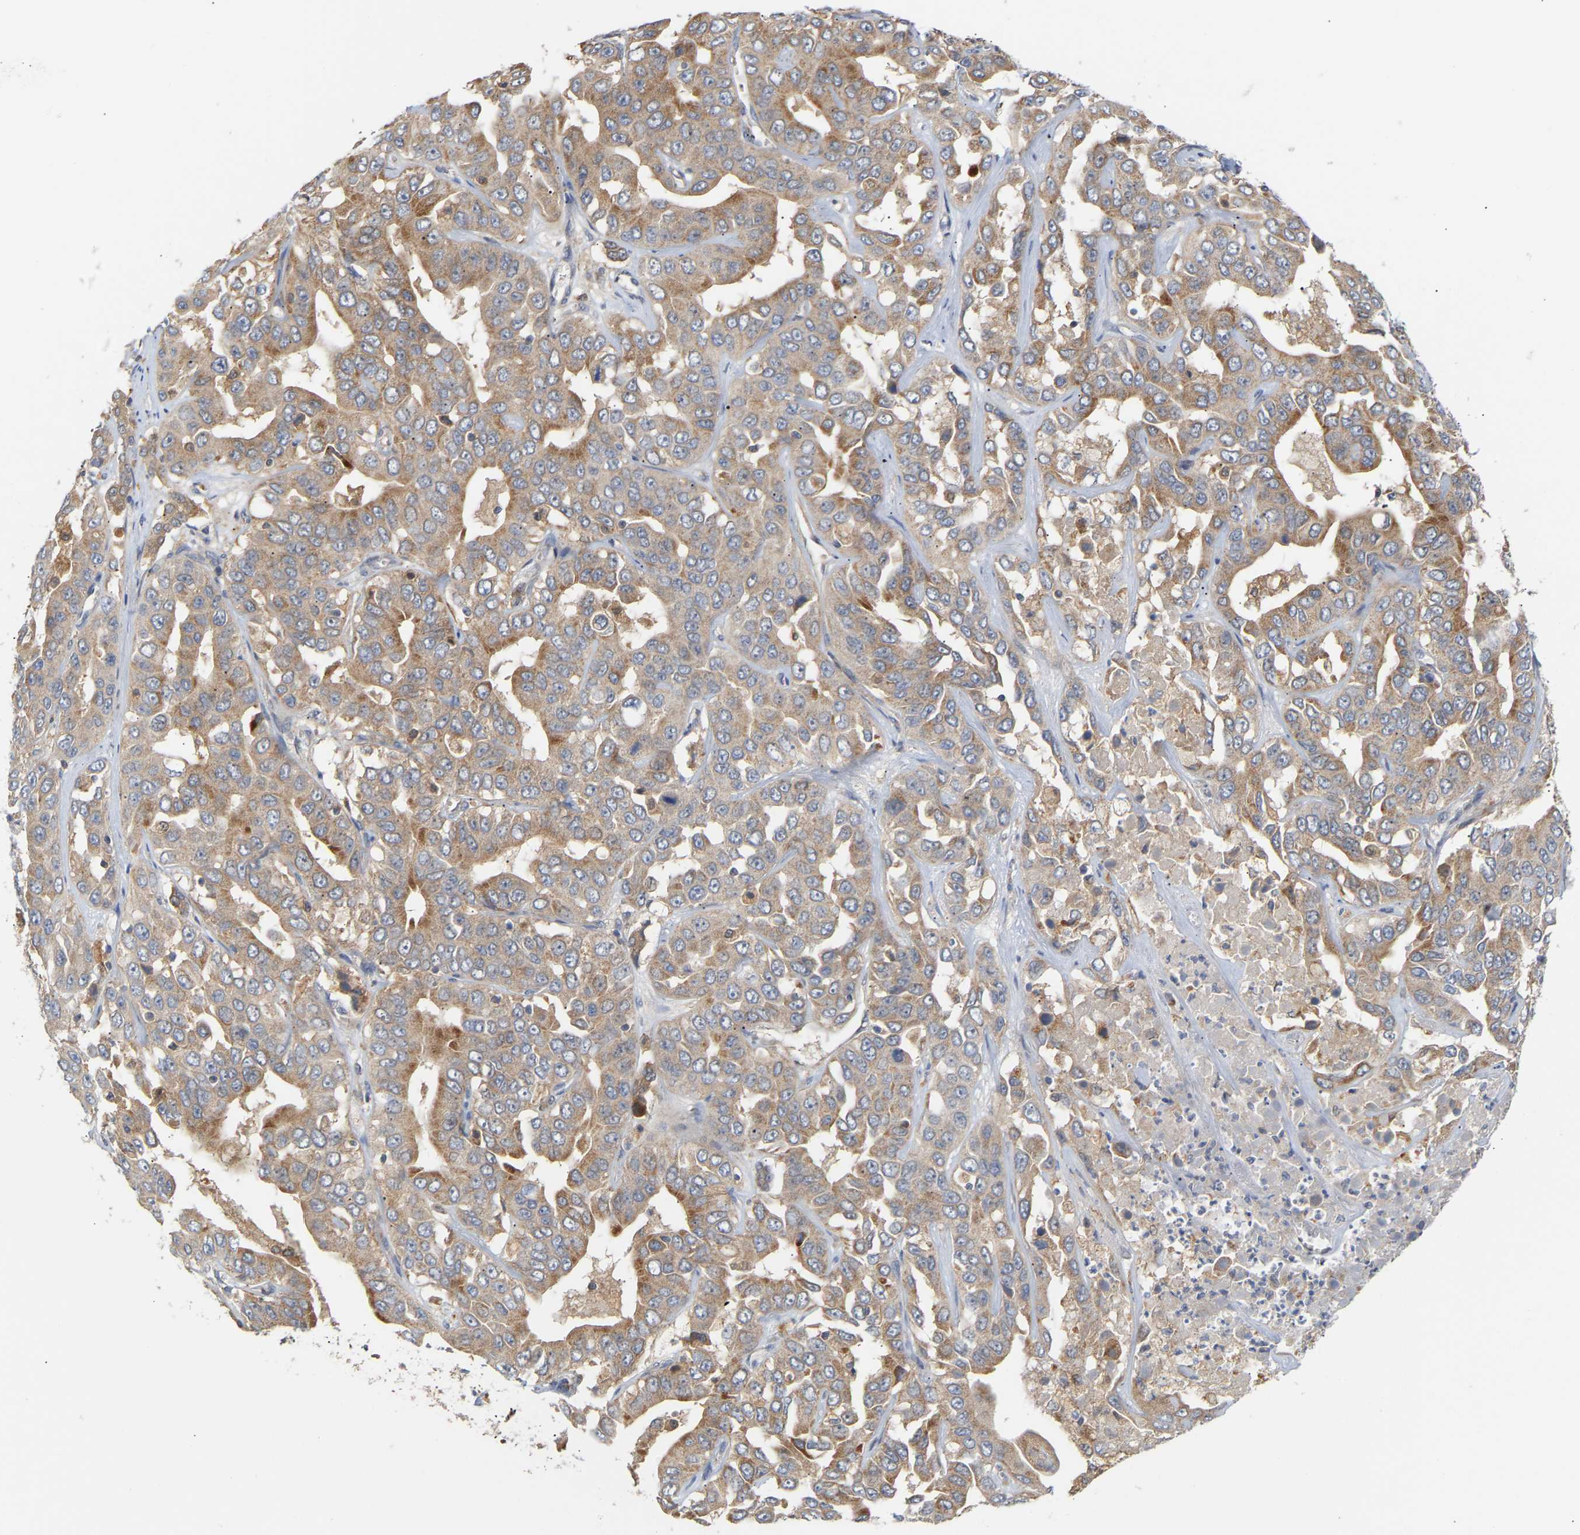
{"staining": {"intensity": "moderate", "quantity": "25%-75%", "location": "cytoplasmic/membranous"}, "tissue": "liver cancer", "cell_type": "Tumor cells", "image_type": "cancer", "snomed": [{"axis": "morphology", "description": "Cholangiocarcinoma"}, {"axis": "topography", "description": "Liver"}], "caption": "This is a histology image of immunohistochemistry (IHC) staining of liver cancer (cholangiocarcinoma), which shows moderate positivity in the cytoplasmic/membranous of tumor cells.", "gene": "TPMT", "patient": {"sex": "female", "age": 52}}